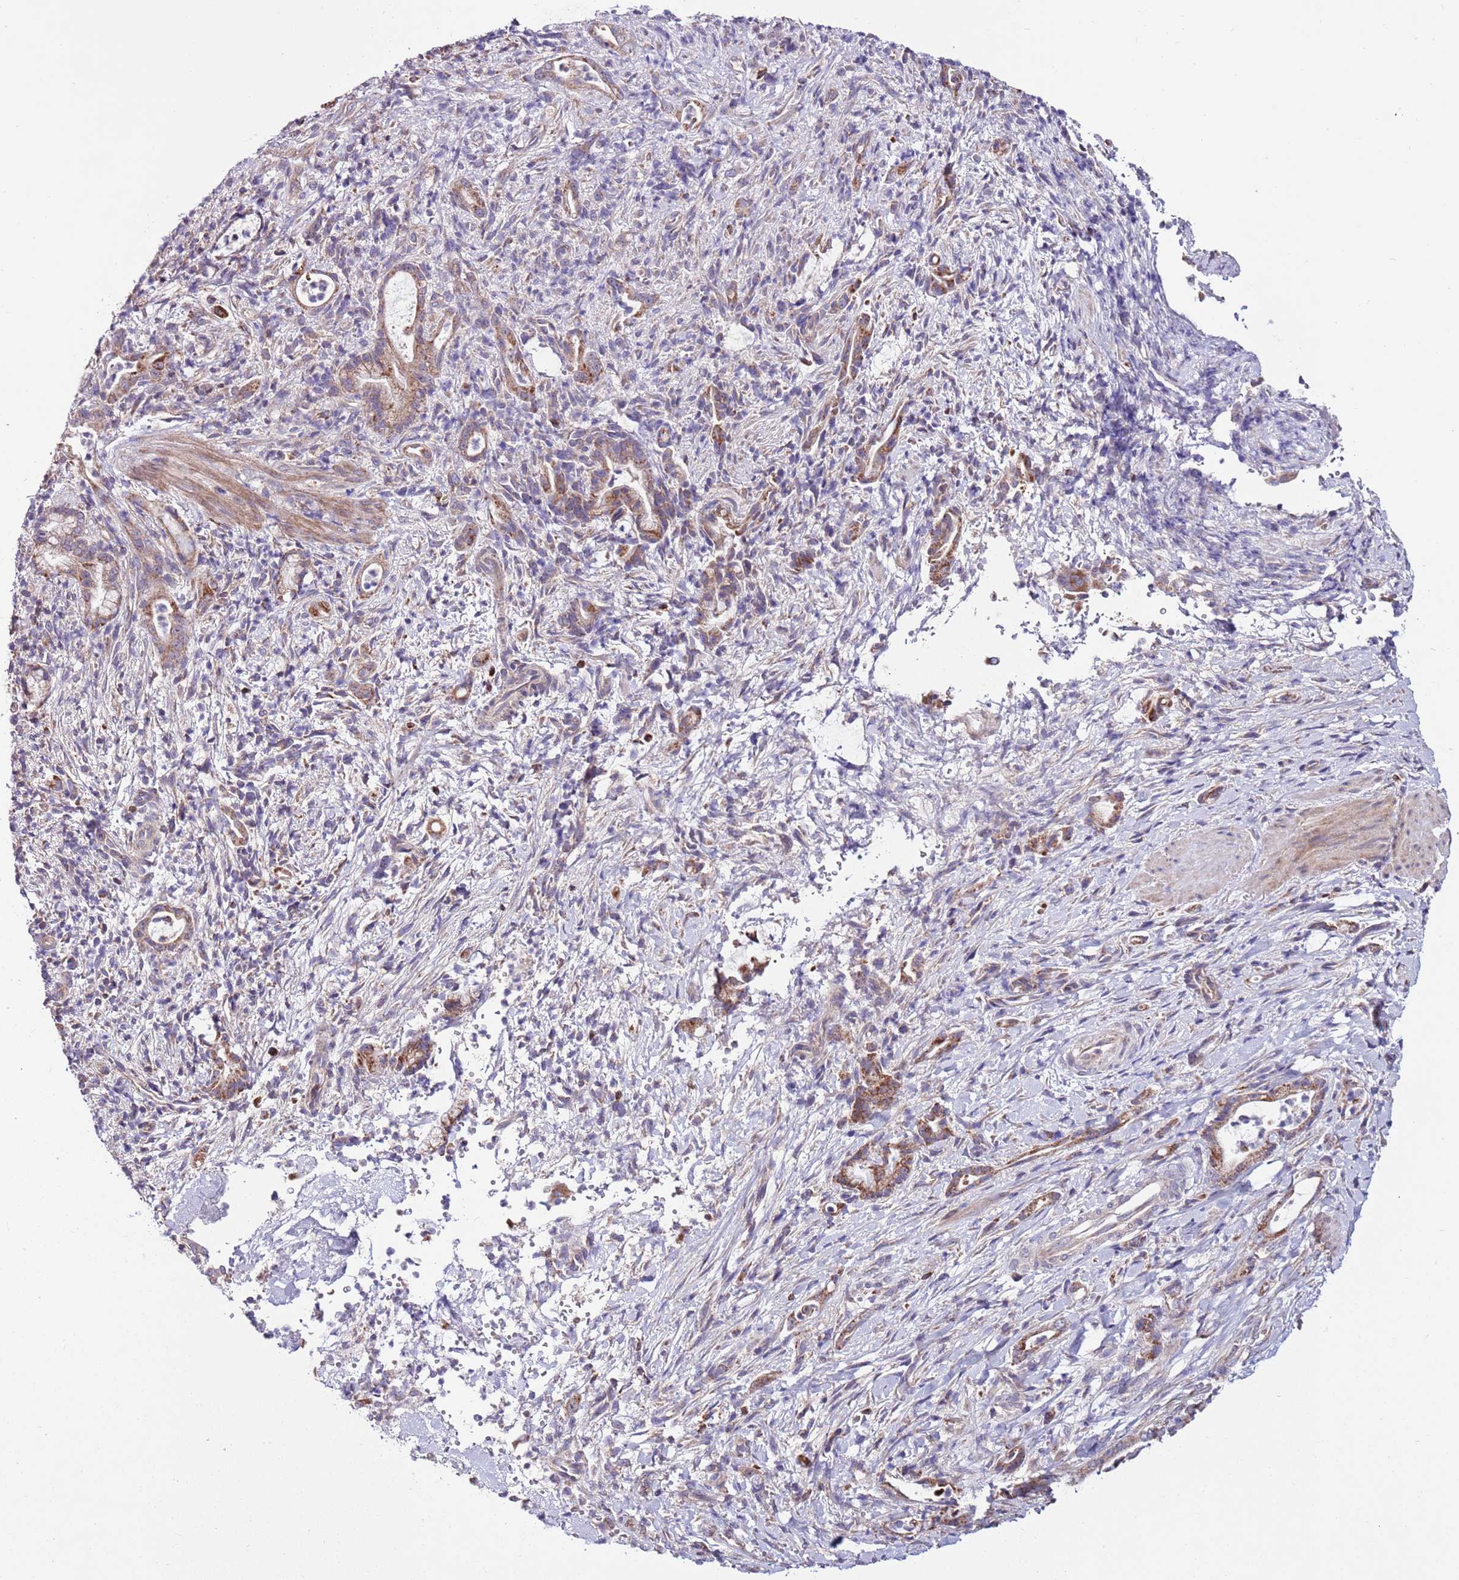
{"staining": {"intensity": "moderate", "quantity": ">75%", "location": "cytoplasmic/membranous"}, "tissue": "pancreatic cancer", "cell_type": "Tumor cells", "image_type": "cancer", "snomed": [{"axis": "morphology", "description": "Normal tissue, NOS"}, {"axis": "morphology", "description": "Adenocarcinoma, NOS"}, {"axis": "topography", "description": "Pancreas"}], "caption": "Pancreatic adenocarcinoma was stained to show a protein in brown. There is medium levels of moderate cytoplasmic/membranous expression in about >75% of tumor cells. The protein of interest is shown in brown color, while the nuclei are stained blue.", "gene": "SMG1", "patient": {"sex": "female", "age": 55}}